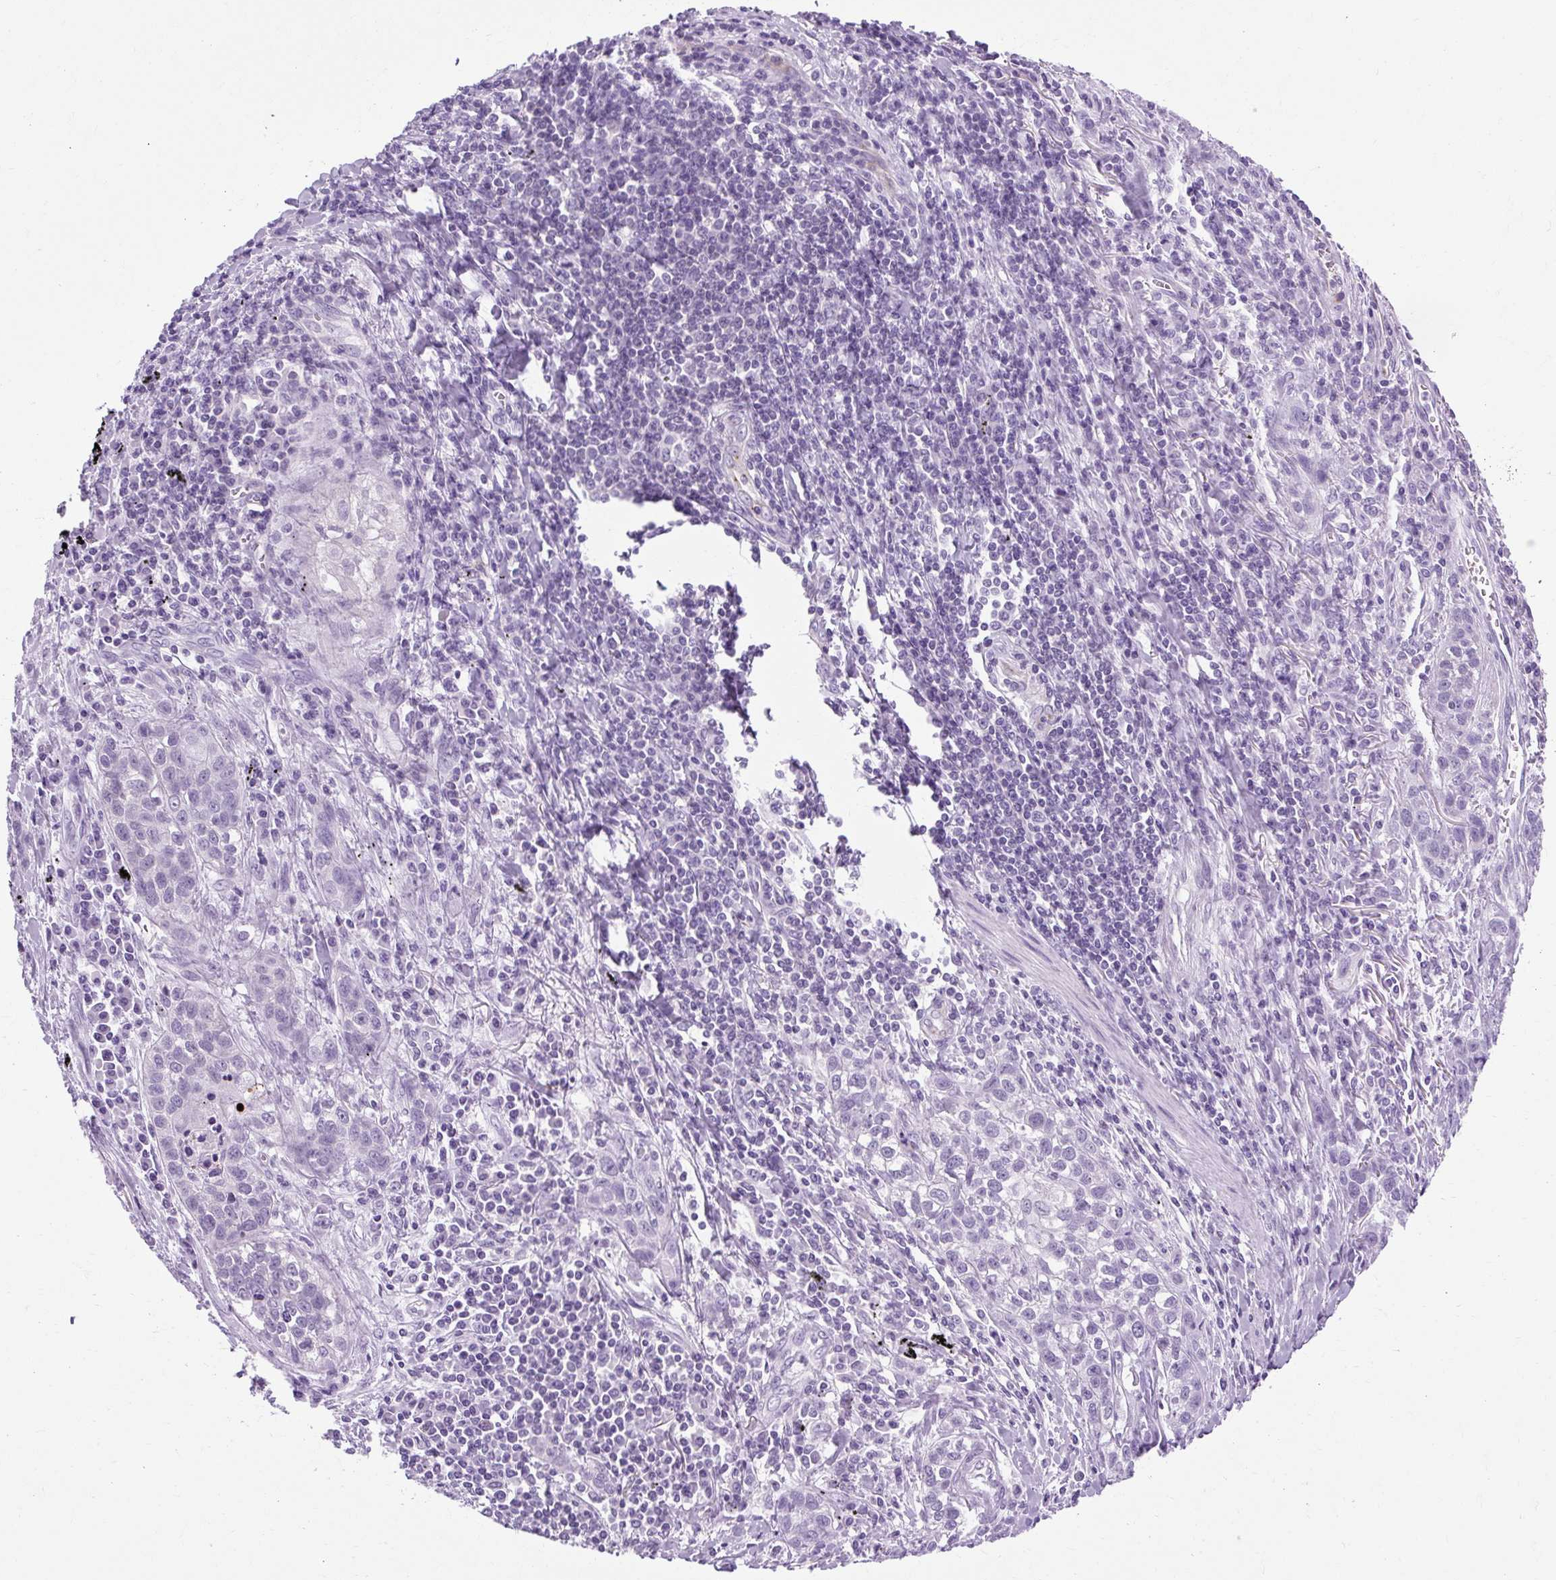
{"staining": {"intensity": "negative", "quantity": "none", "location": "none"}, "tissue": "lung cancer", "cell_type": "Tumor cells", "image_type": "cancer", "snomed": [{"axis": "morphology", "description": "Squamous cell carcinoma, NOS"}, {"axis": "topography", "description": "Lung"}], "caption": "Lung cancer stained for a protein using immunohistochemistry (IHC) reveals no expression tumor cells.", "gene": "B3GNT4", "patient": {"sex": "male", "age": 74}}